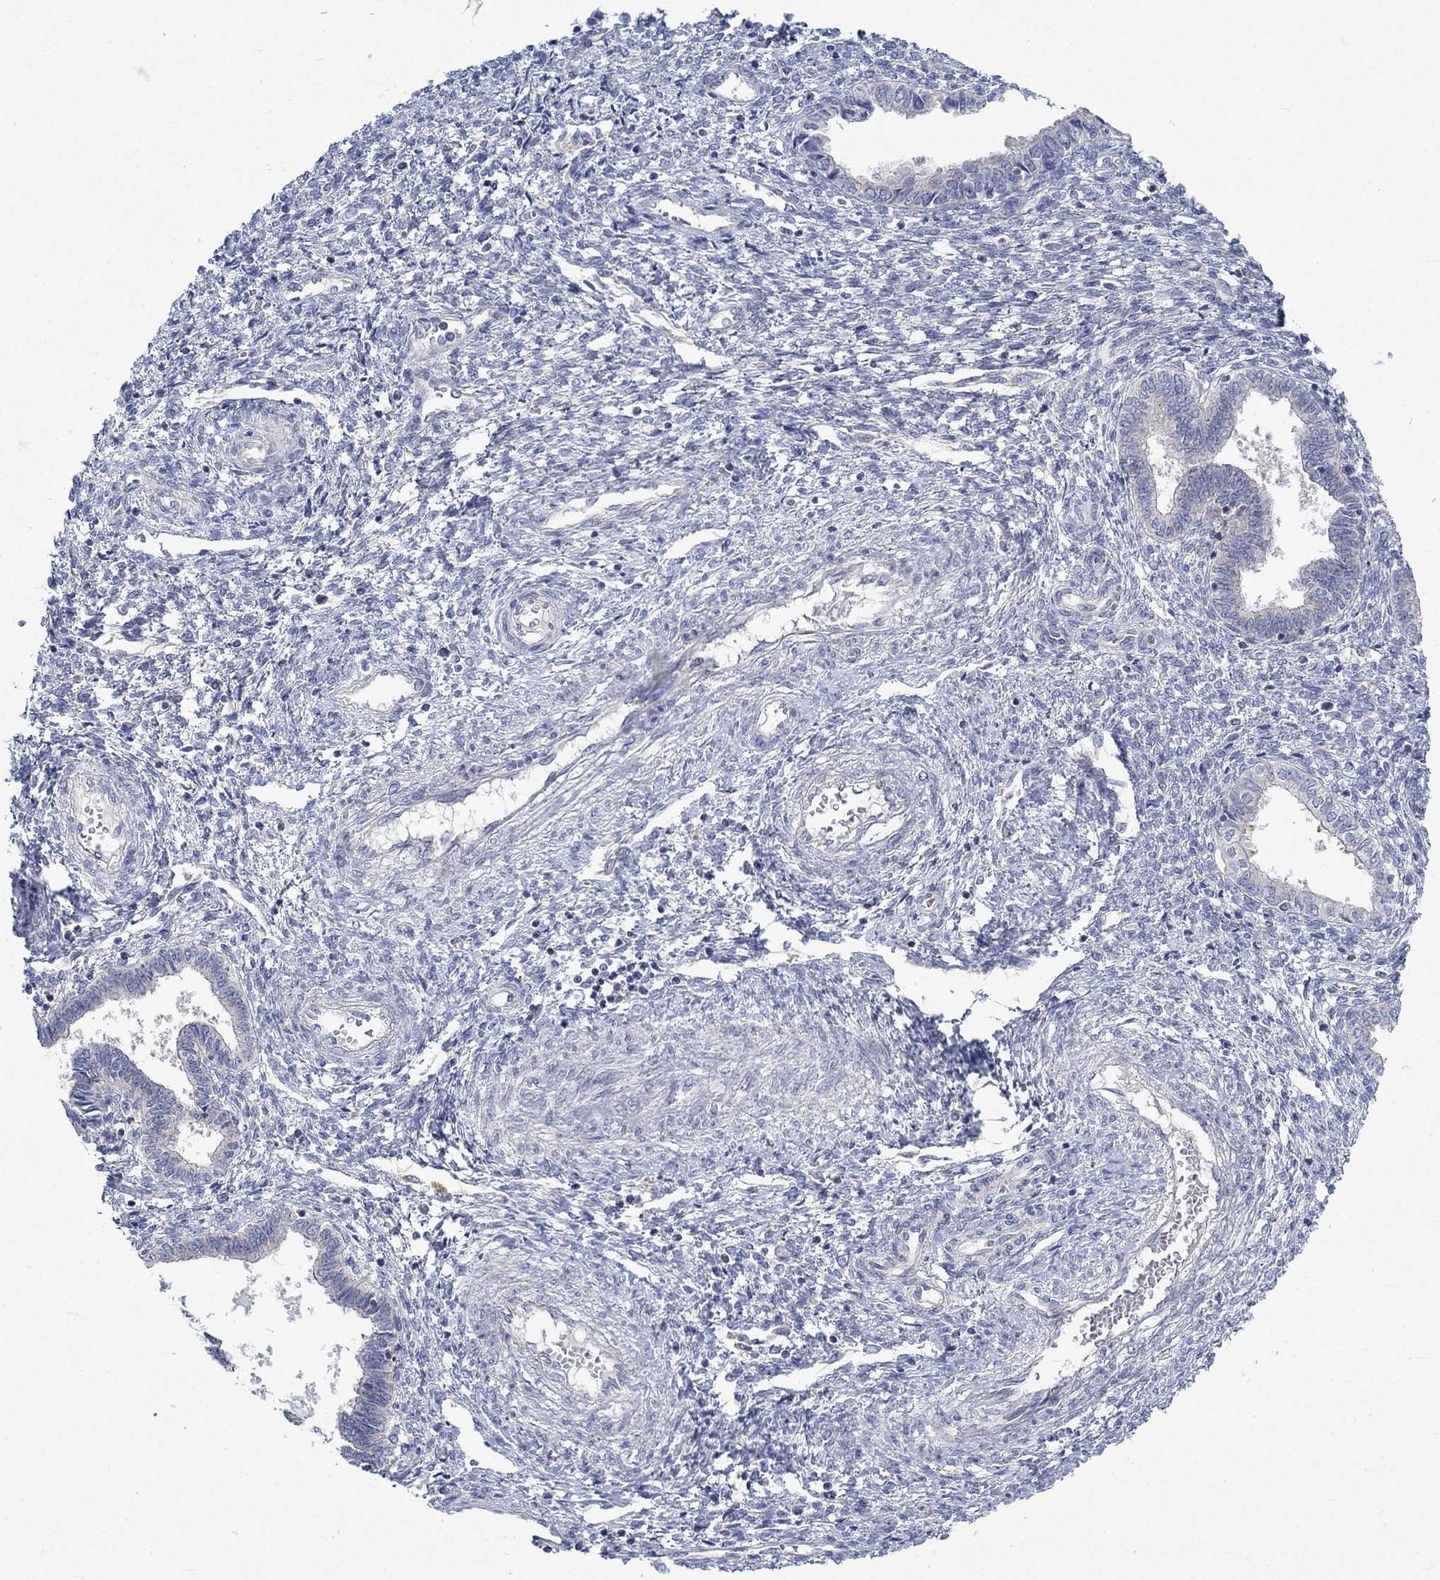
{"staining": {"intensity": "negative", "quantity": "none", "location": "none"}, "tissue": "cervical cancer", "cell_type": "Tumor cells", "image_type": "cancer", "snomed": [{"axis": "morphology", "description": "Adenocarcinoma, NOS"}, {"axis": "topography", "description": "Cervix"}], "caption": "The immunohistochemistry photomicrograph has no significant expression in tumor cells of cervical cancer (adenocarcinoma) tissue. (Brightfield microscopy of DAB (3,3'-diaminobenzidine) IHC at high magnification).", "gene": "NAV3", "patient": {"sex": "female", "age": 42}}